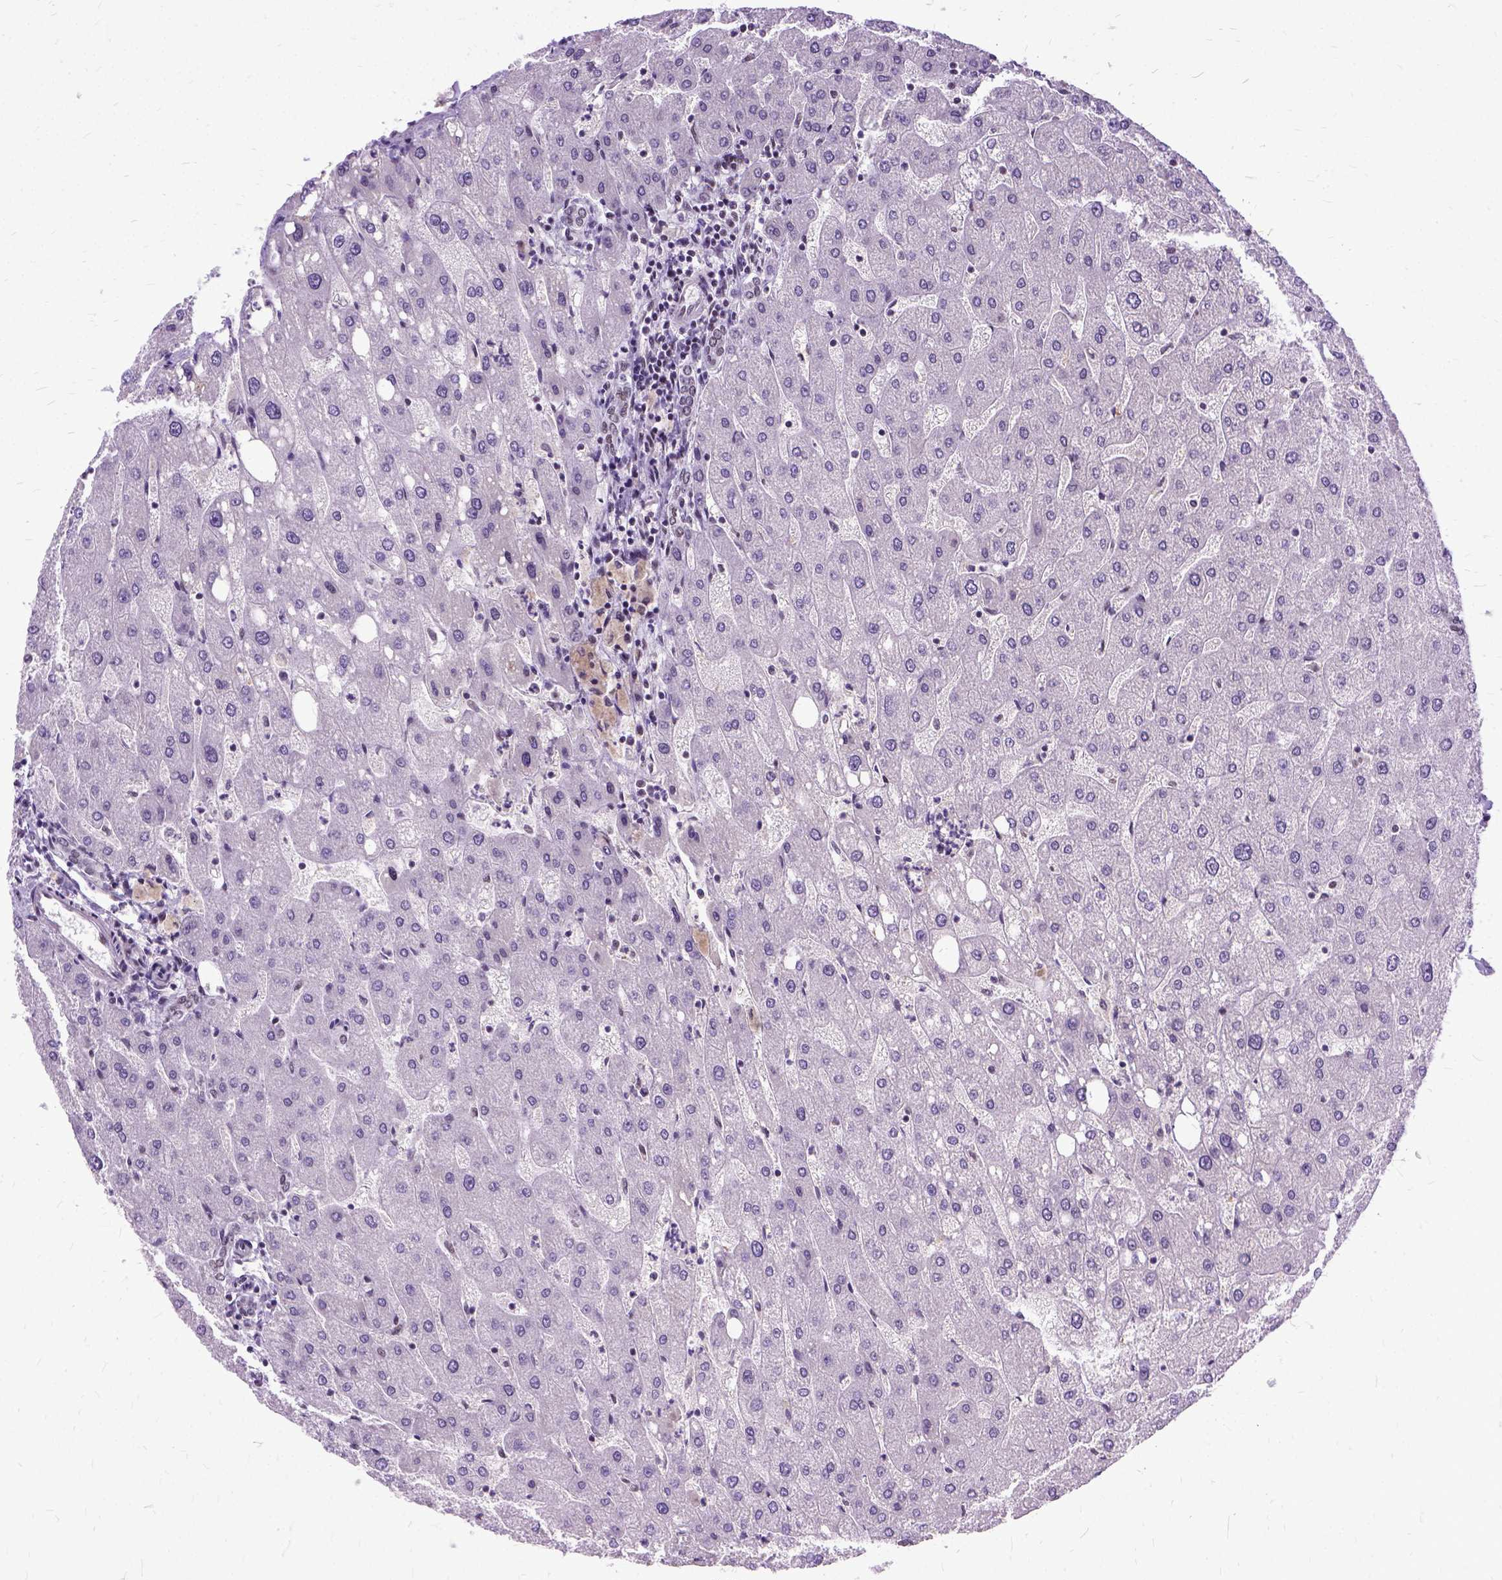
{"staining": {"intensity": "weak", "quantity": ">75%", "location": "nuclear"}, "tissue": "liver", "cell_type": "Cholangiocytes", "image_type": "normal", "snomed": [{"axis": "morphology", "description": "Normal tissue, NOS"}, {"axis": "topography", "description": "Liver"}], "caption": "Immunohistochemical staining of benign human liver exhibits >75% levels of weak nuclear protein staining in approximately >75% of cholangiocytes.", "gene": "SETD1A", "patient": {"sex": "male", "age": 67}}